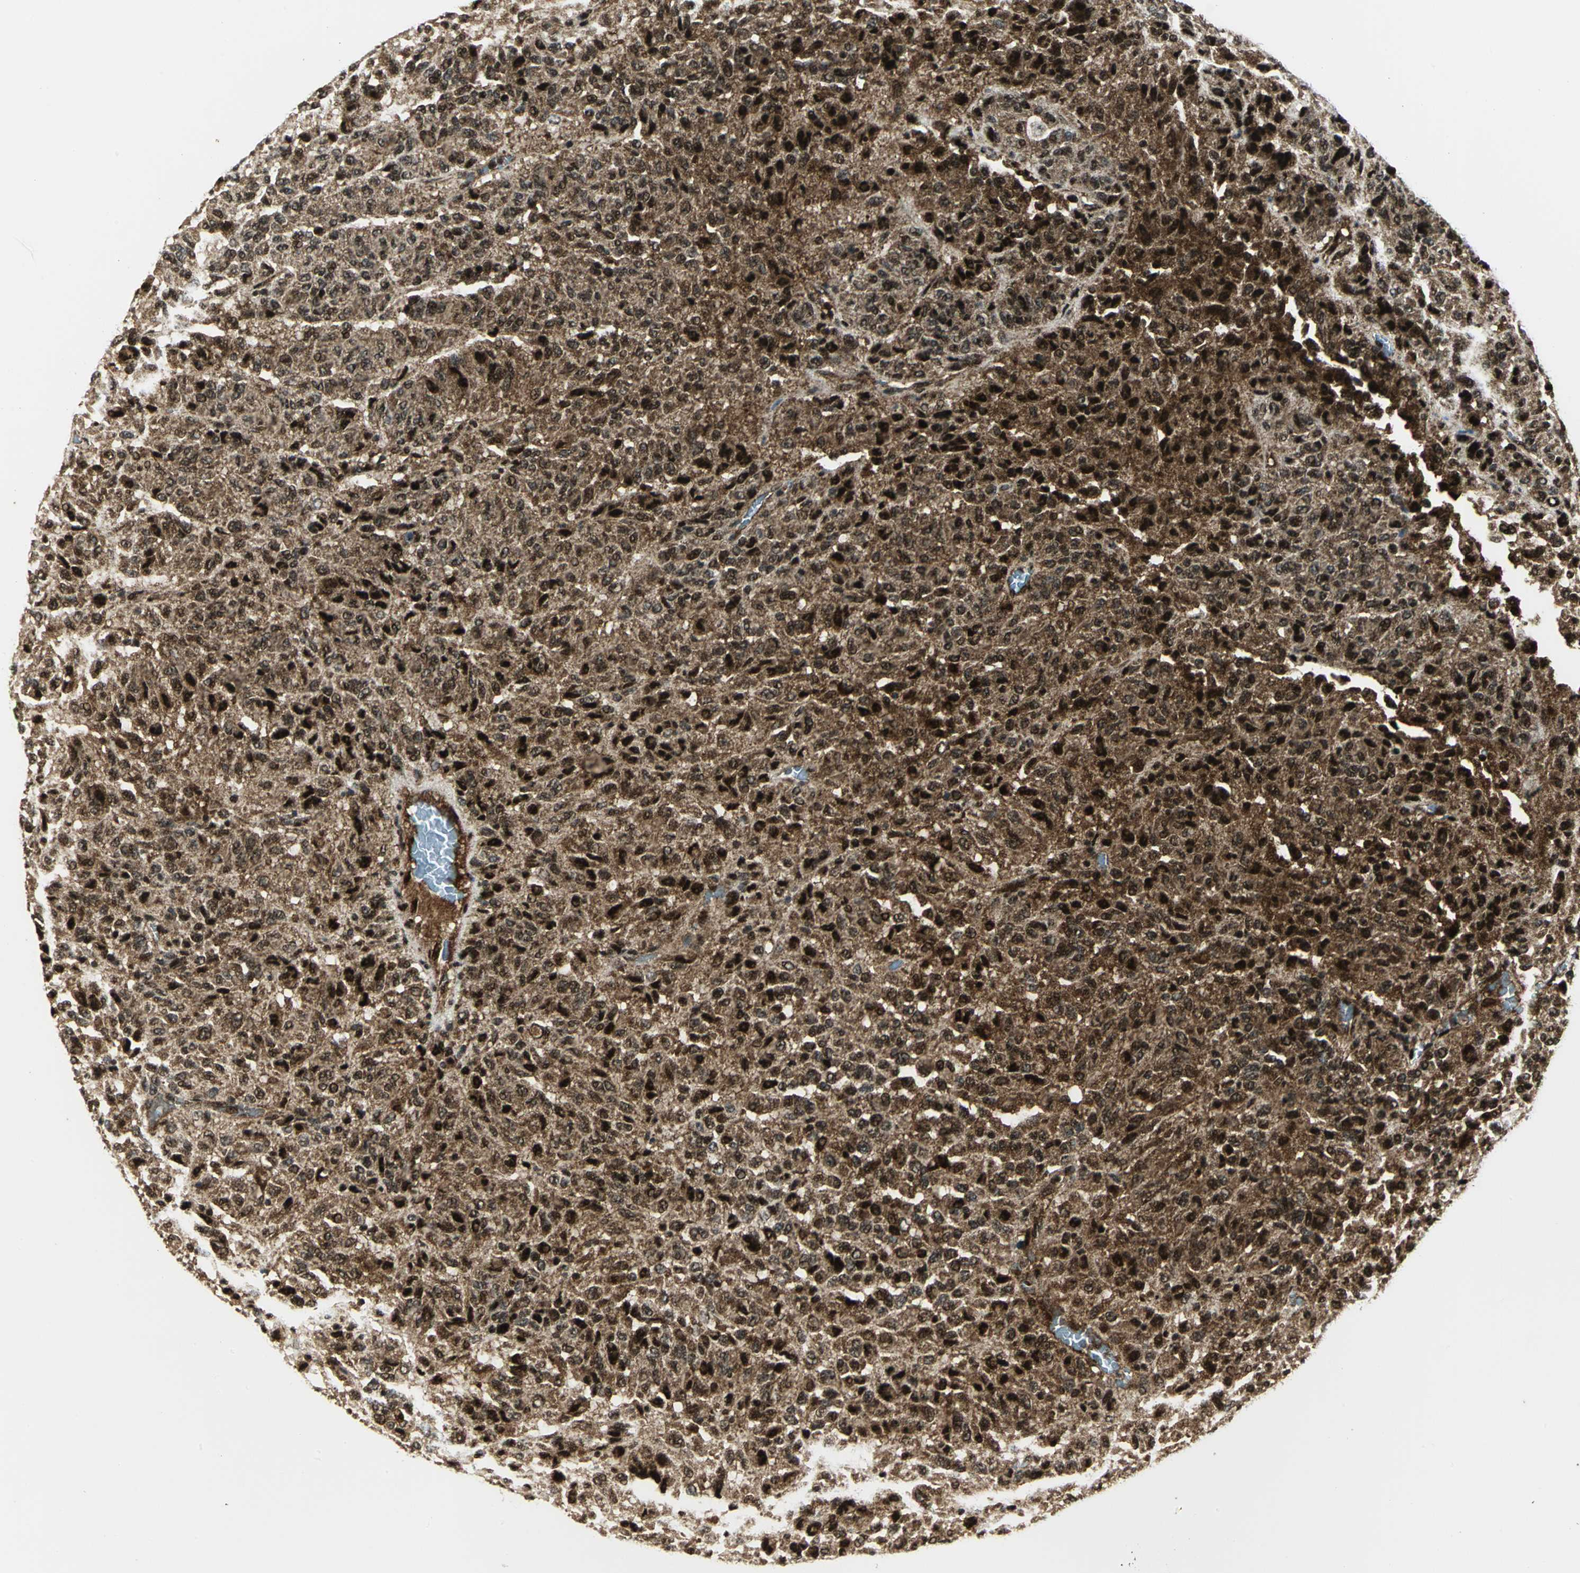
{"staining": {"intensity": "strong", "quantity": ">75%", "location": "cytoplasmic/membranous,nuclear"}, "tissue": "melanoma", "cell_type": "Tumor cells", "image_type": "cancer", "snomed": [{"axis": "morphology", "description": "Malignant melanoma, Metastatic site"}, {"axis": "topography", "description": "Lung"}], "caption": "IHC image of neoplastic tissue: human malignant melanoma (metastatic site) stained using IHC shows high levels of strong protein expression localized specifically in the cytoplasmic/membranous and nuclear of tumor cells, appearing as a cytoplasmic/membranous and nuclear brown color.", "gene": "COPS5", "patient": {"sex": "male", "age": 64}}